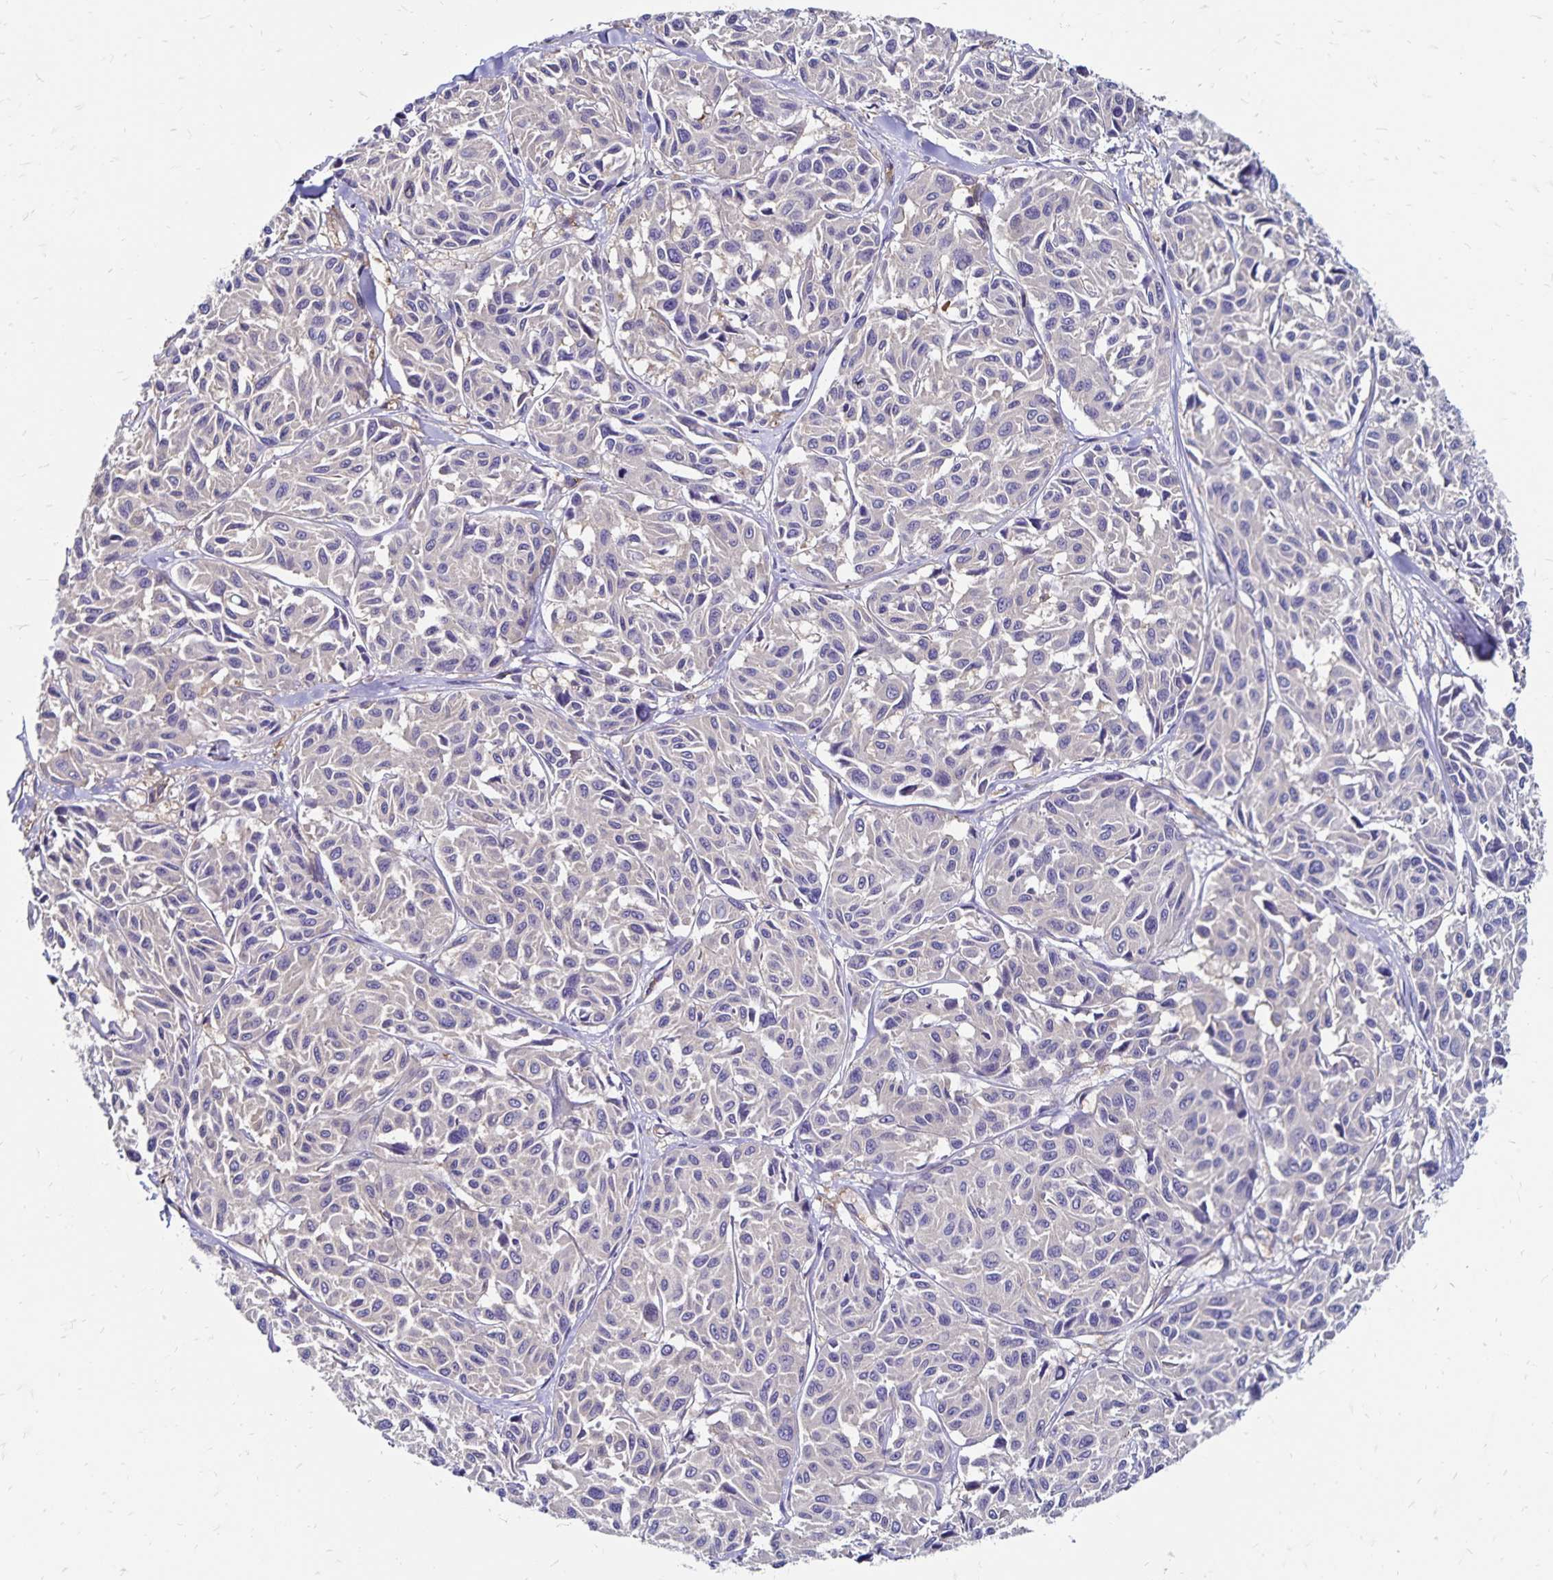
{"staining": {"intensity": "negative", "quantity": "none", "location": "none"}, "tissue": "melanoma", "cell_type": "Tumor cells", "image_type": "cancer", "snomed": [{"axis": "morphology", "description": "Malignant melanoma, NOS"}, {"axis": "topography", "description": "Skin"}], "caption": "Immunohistochemistry (IHC) micrograph of neoplastic tissue: melanoma stained with DAB (3,3'-diaminobenzidine) shows no significant protein positivity in tumor cells. Brightfield microscopy of immunohistochemistry stained with DAB (brown) and hematoxylin (blue), captured at high magnification.", "gene": "RPRML", "patient": {"sex": "female", "age": 66}}